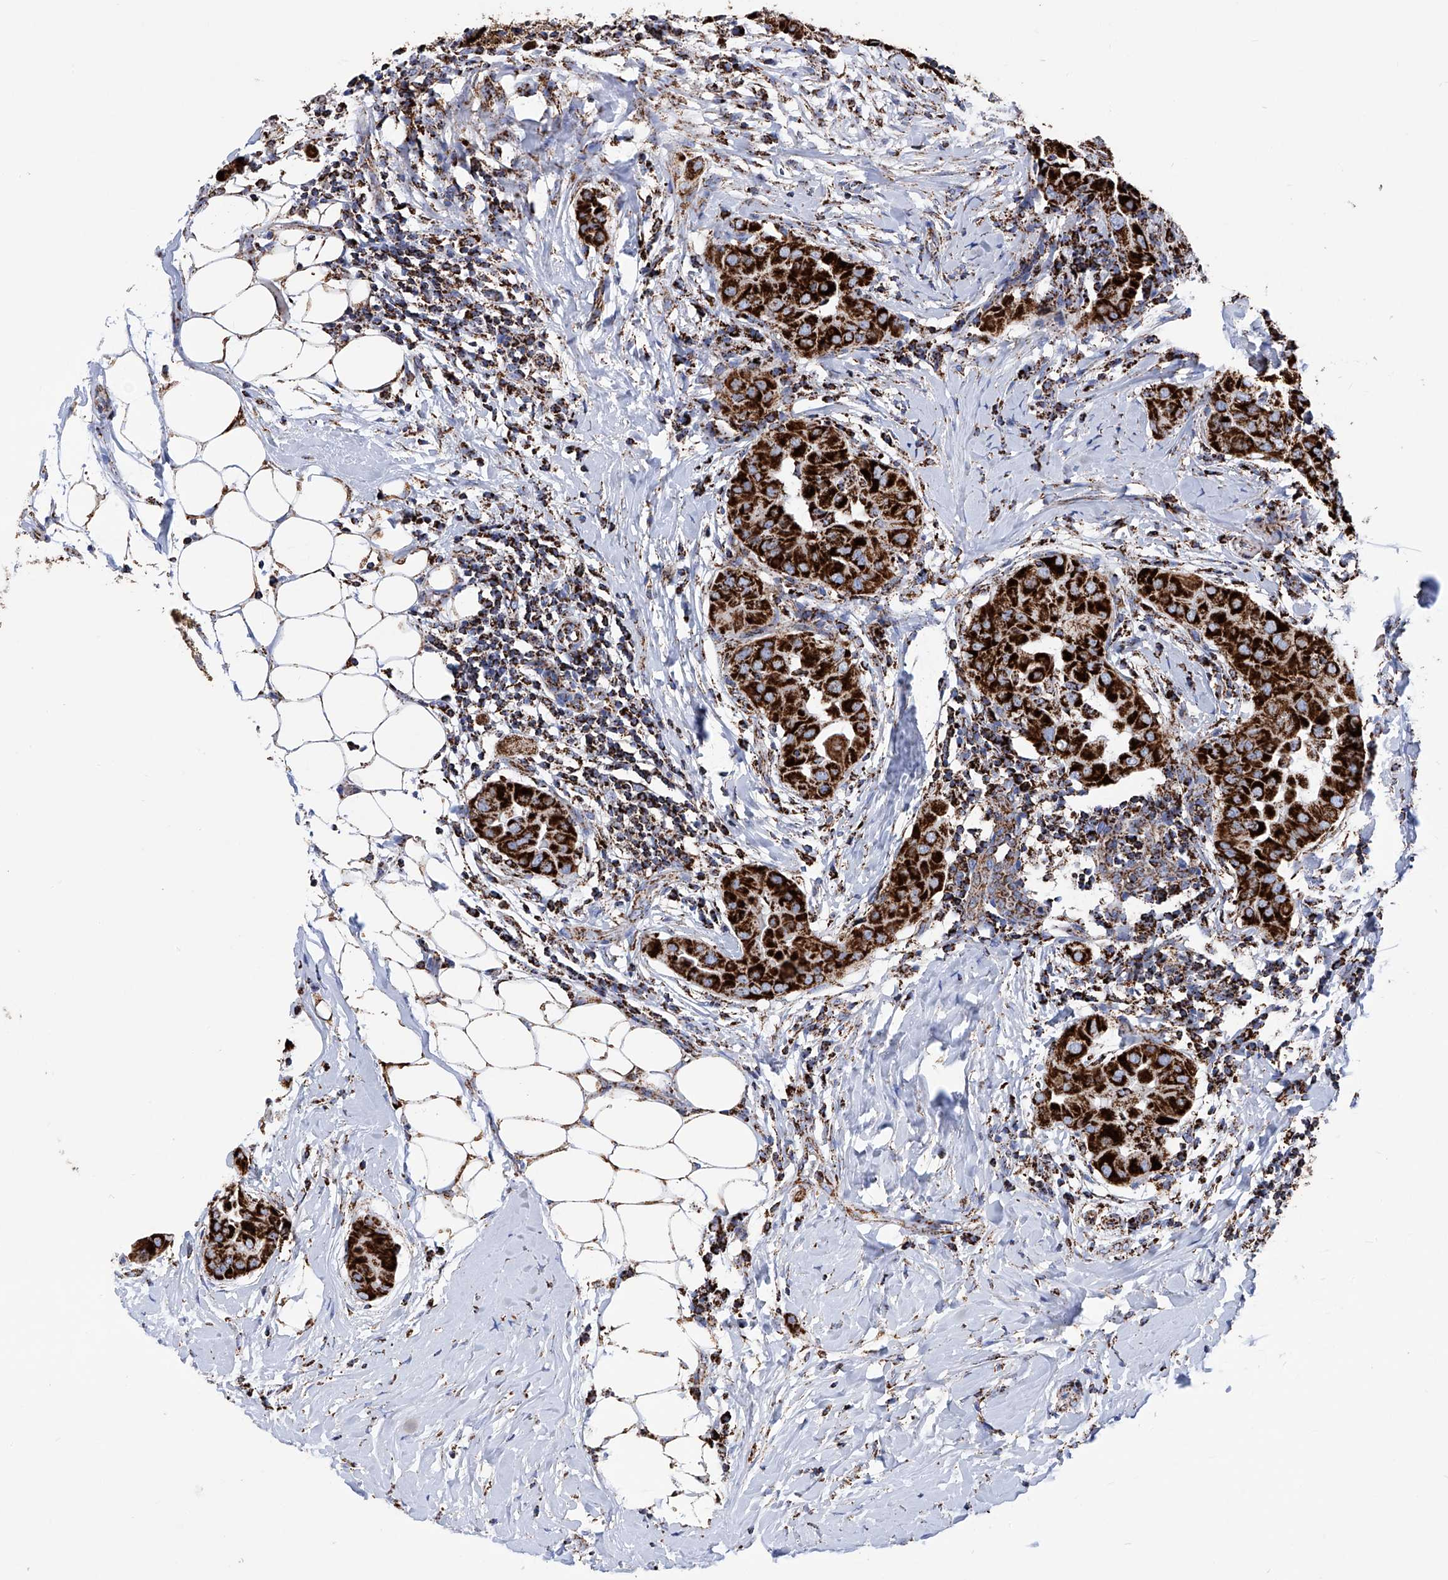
{"staining": {"intensity": "strong", "quantity": ">75%", "location": "cytoplasmic/membranous"}, "tissue": "thyroid cancer", "cell_type": "Tumor cells", "image_type": "cancer", "snomed": [{"axis": "morphology", "description": "Papillary adenocarcinoma, NOS"}, {"axis": "topography", "description": "Thyroid gland"}], "caption": "High-magnification brightfield microscopy of thyroid papillary adenocarcinoma stained with DAB (3,3'-diaminobenzidine) (brown) and counterstained with hematoxylin (blue). tumor cells exhibit strong cytoplasmic/membranous expression is appreciated in approximately>75% of cells.", "gene": "ATP5PF", "patient": {"sex": "male", "age": 33}}